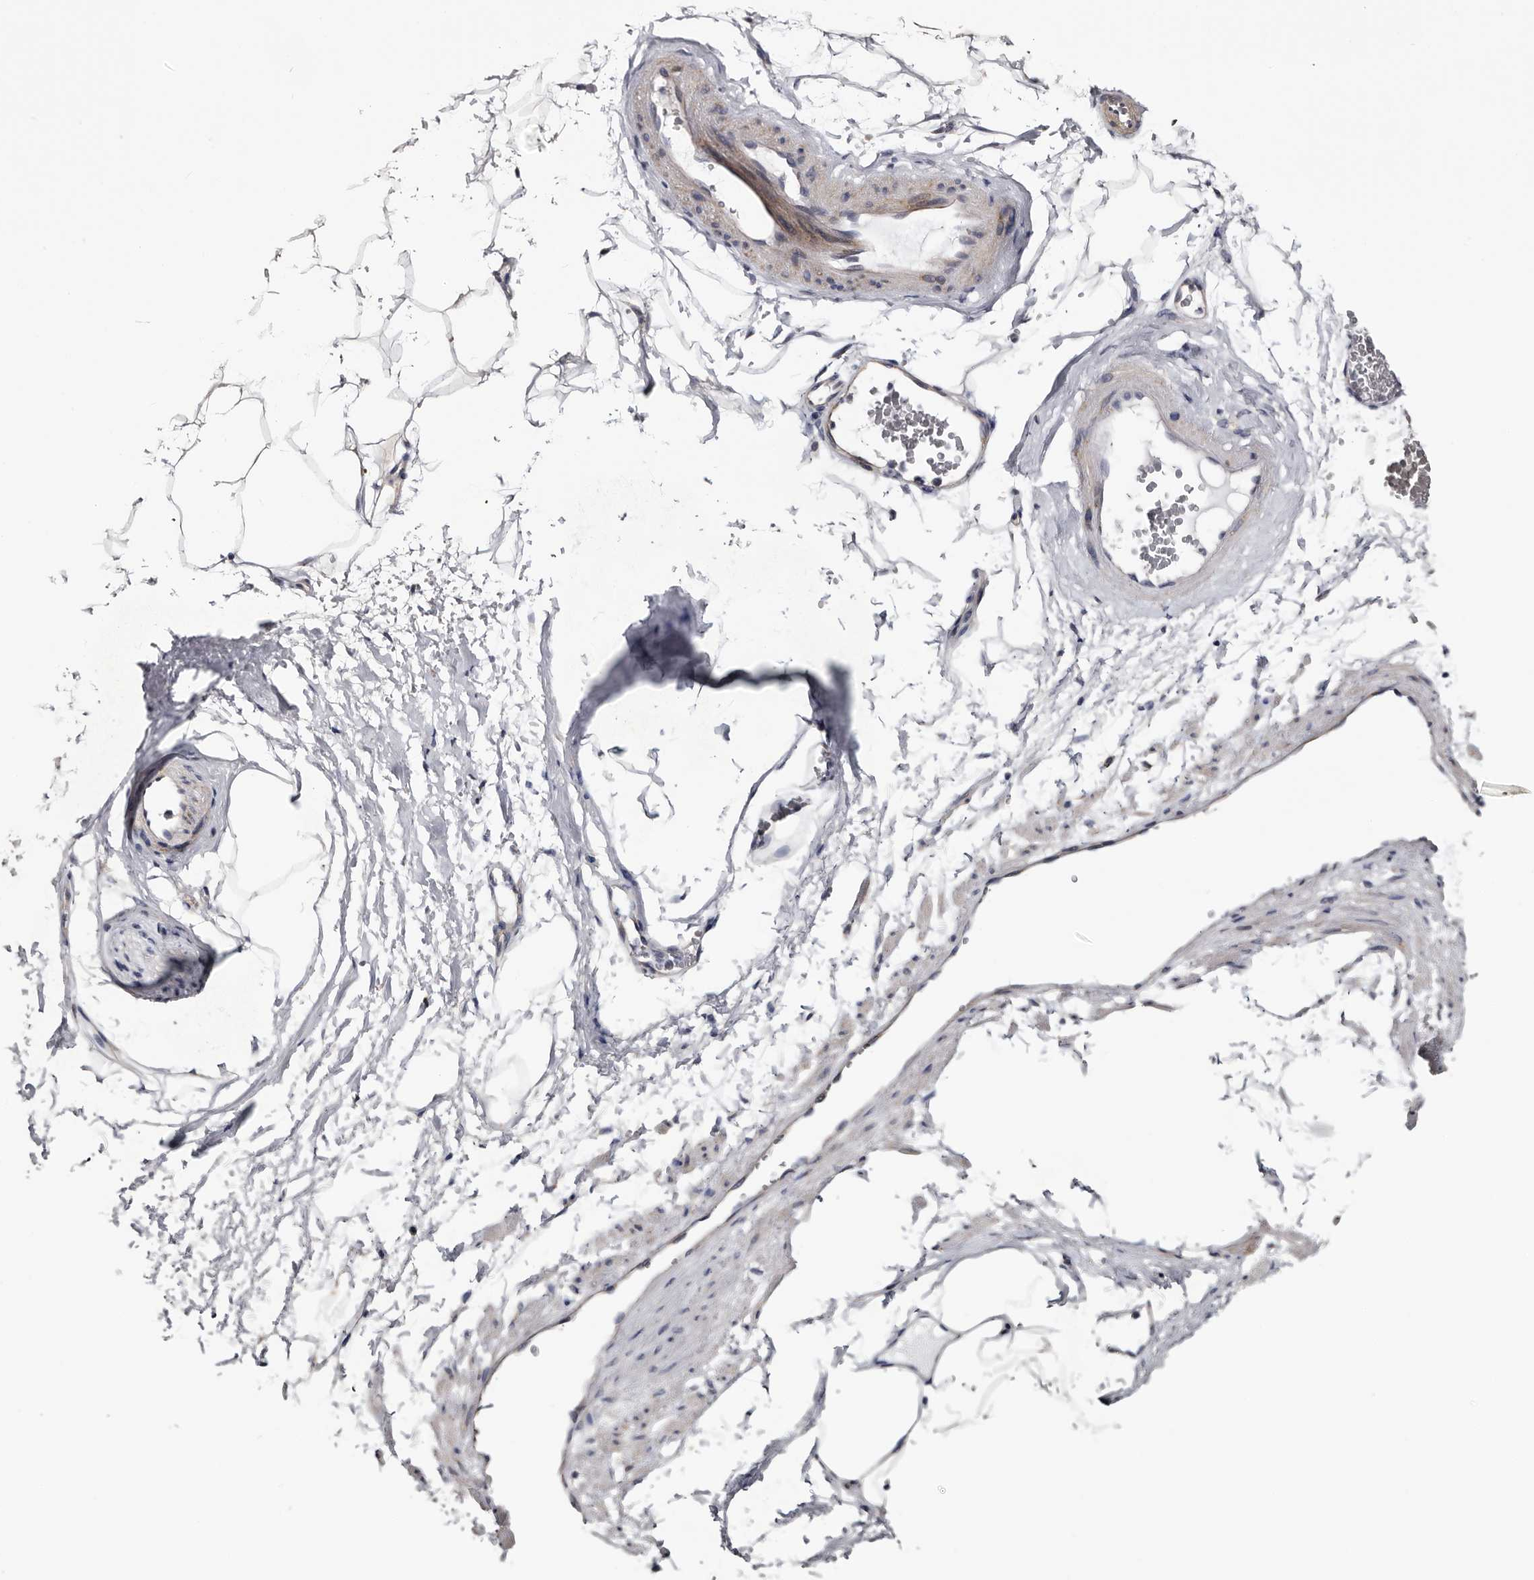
{"staining": {"intensity": "negative", "quantity": "none", "location": "none"}, "tissue": "adipose tissue", "cell_type": "Adipocytes", "image_type": "normal", "snomed": [{"axis": "morphology", "description": "Normal tissue, NOS"}, {"axis": "morphology", "description": "Adenocarcinoma, Low grade"}, {"axis": "topography", "description": "Prostate"}, {"axis": "topography", "description": "Peripheral nerve tissue"}], "caption": "High magnification brightfield microscopy of unremarkable adipose tissue stained with DAB (3,3'-diaminobenzidine) (brown) and counterstained with hematoxylin (blue): adipocytes show no significant staining. The staining was performed using DAB to visualize the protein expression in brown, while the nuclei were stained in blue with hematoxylin (Magnification: 20x).", "gene": "ARMCX2", "patient": {"sex": "male", "age": 63}}